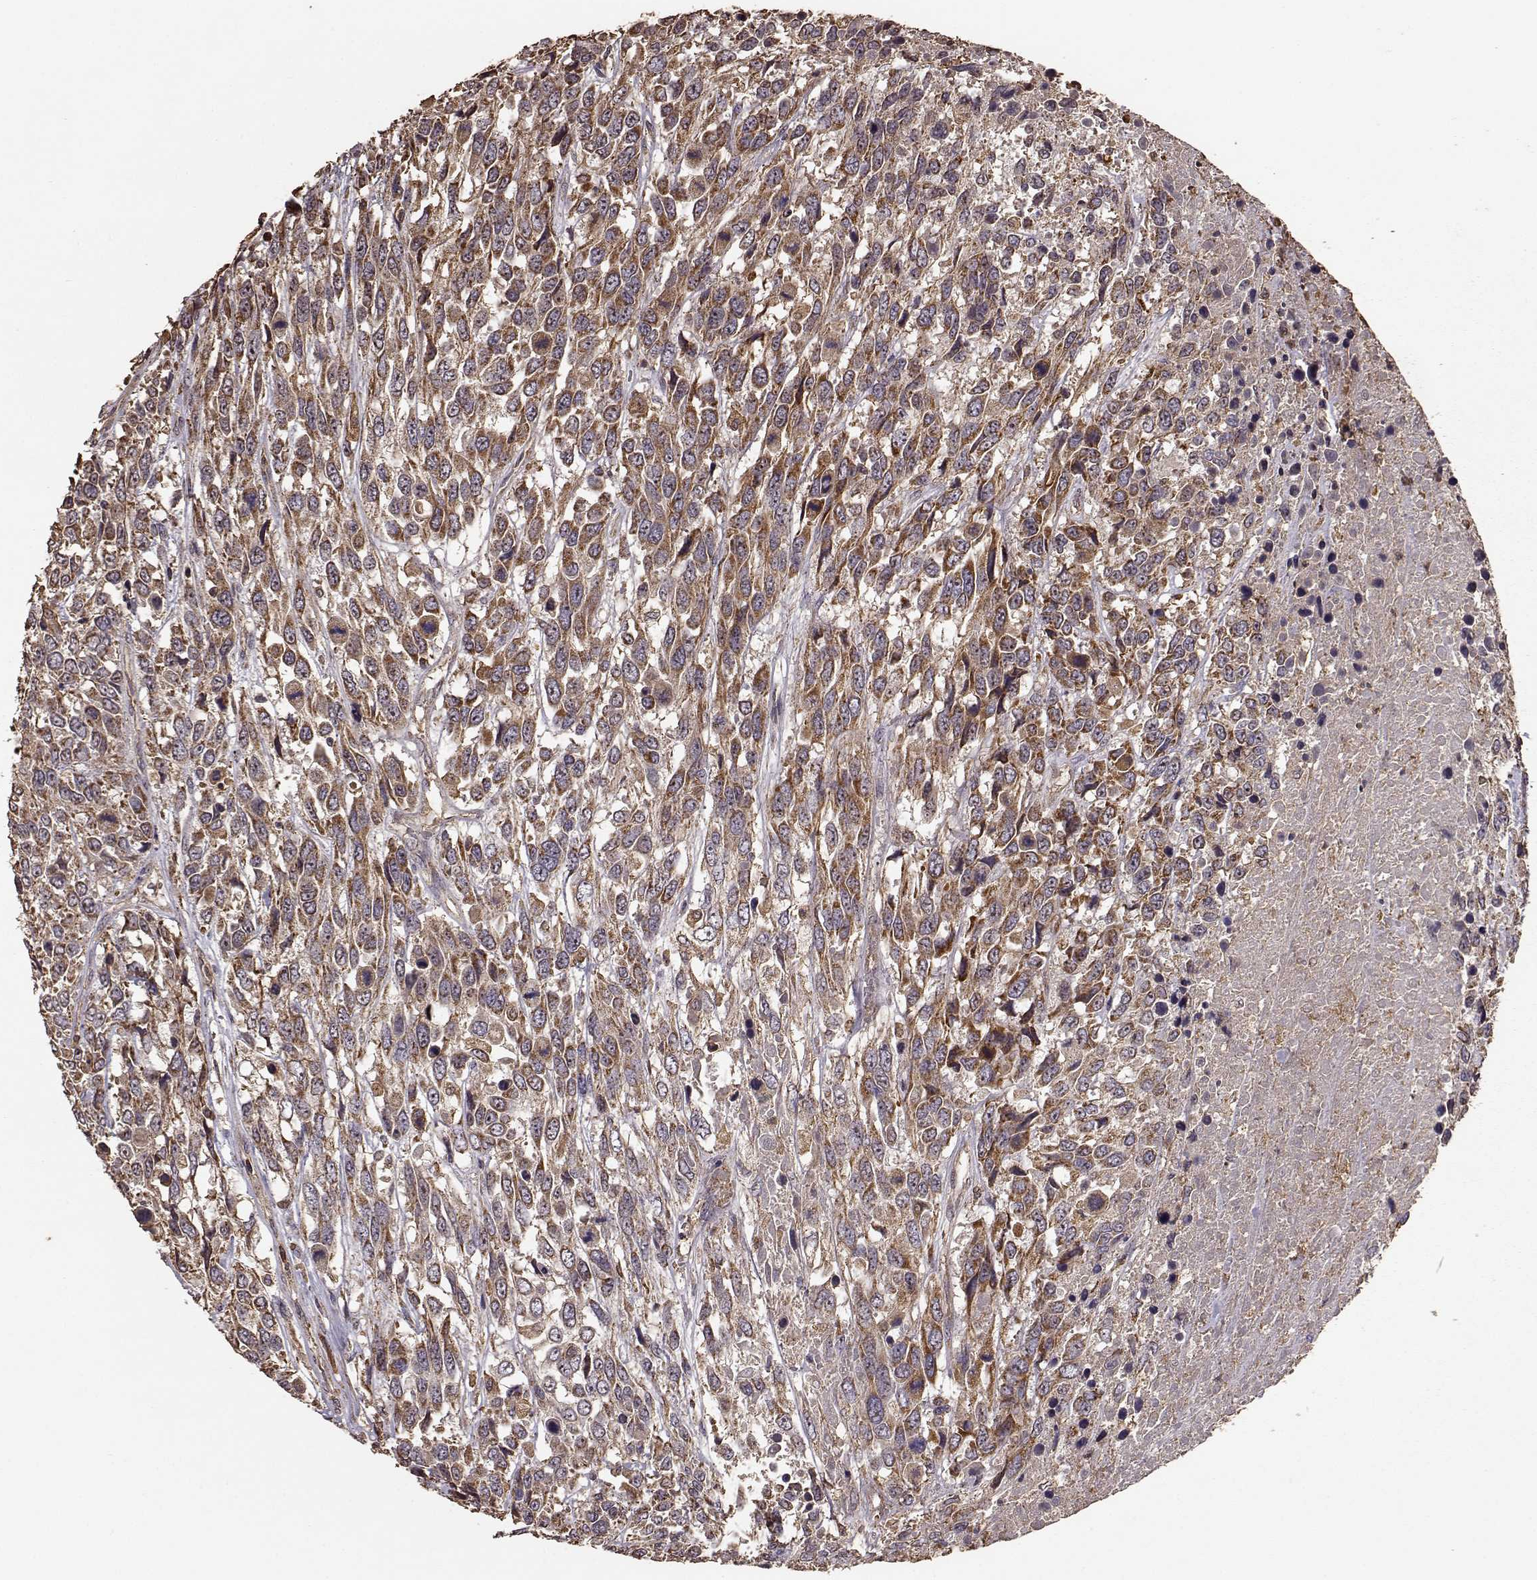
{"staining": {"intensity": "moderate", "quantity": ">75%", "location": "cytoplasmic/membranous"}, "tissue": "urothelial cancer", "cell_type": "Tumor cells", "image_type": "cancer", "snomed": [{"axis": "morphology", "description": "Urothelial carcinoma, High grade"}, {"axis": "topography", "description": "Urinary bladder"}], "caption": "The immunohistochemical stain shows moderate cytoplasmic/membranous staining in tumor cells of urothelial carcinoma (high-grade) tissue. The staining was performed using DAB (3,3'-diaminobenzidine), with brown indicating positive protein expression. Nuclei are stained blue with hematoxylin.", "gene": "PTGES2", "patient": {"sex": "female", "age": 70}}